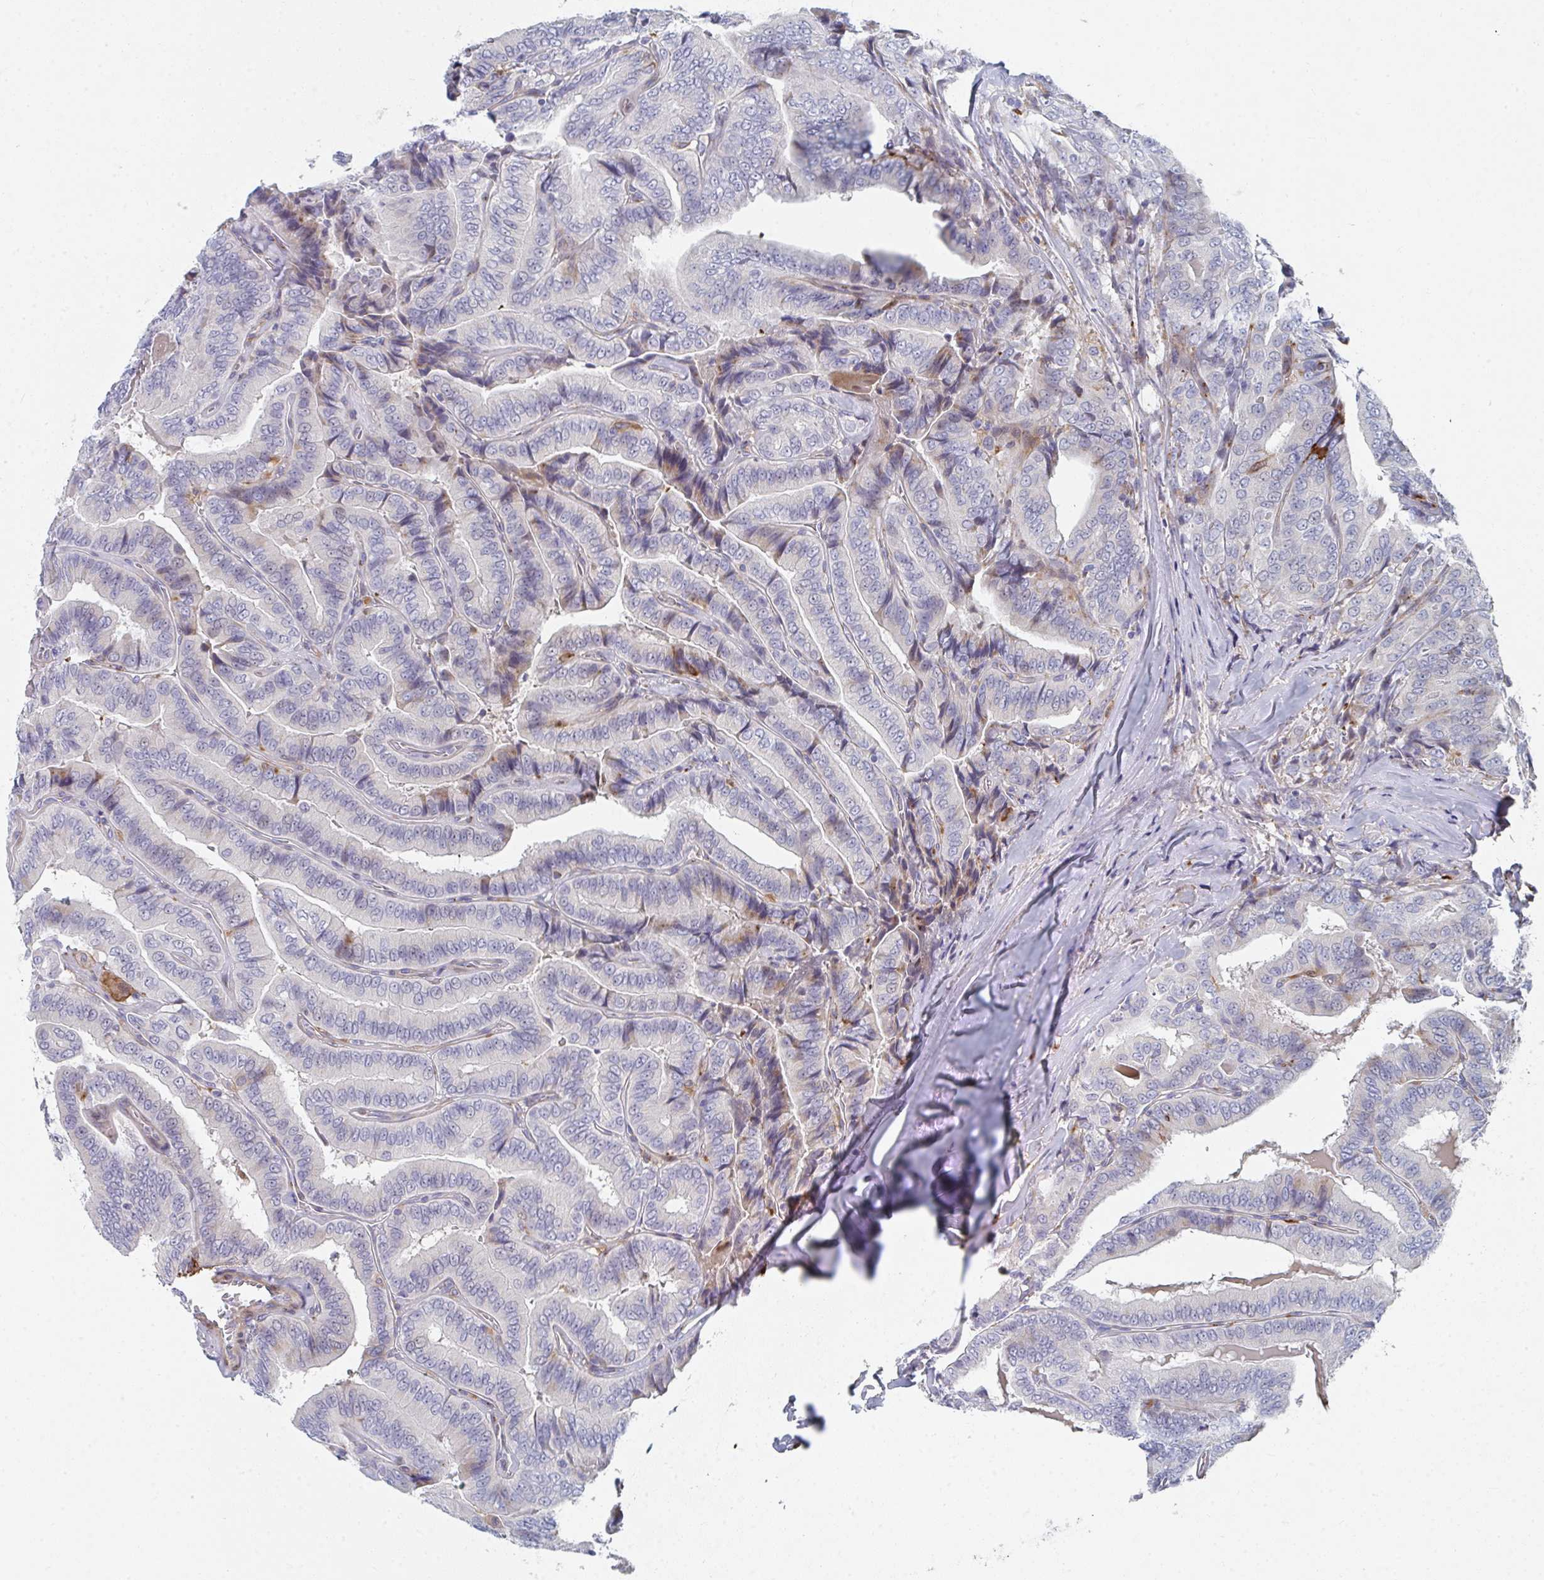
{"staining": {"intensity": "weak", "quantity": "<25%", "location": "cytoplasmic/membranous"}, "tissue": "thyroid cancer", "cell_type": "Tumor cells", "image_type": "cancer", "snomed": [{"axis": "morphology", "description": "Papillary adenocarcinoma, NOS"}, {"axis": "topography", "description": "Thyroid gland"}], "caption": "Tumor cells show no significant positivity in thyroid cancer. The staining is performed using DAB (3,3'-diaminobenzidine) brown chromogen with nuclei counter-stained in using hematoxylin.", "gene": "PSMG1", "patient": {"sex": "male", "age": 61}}